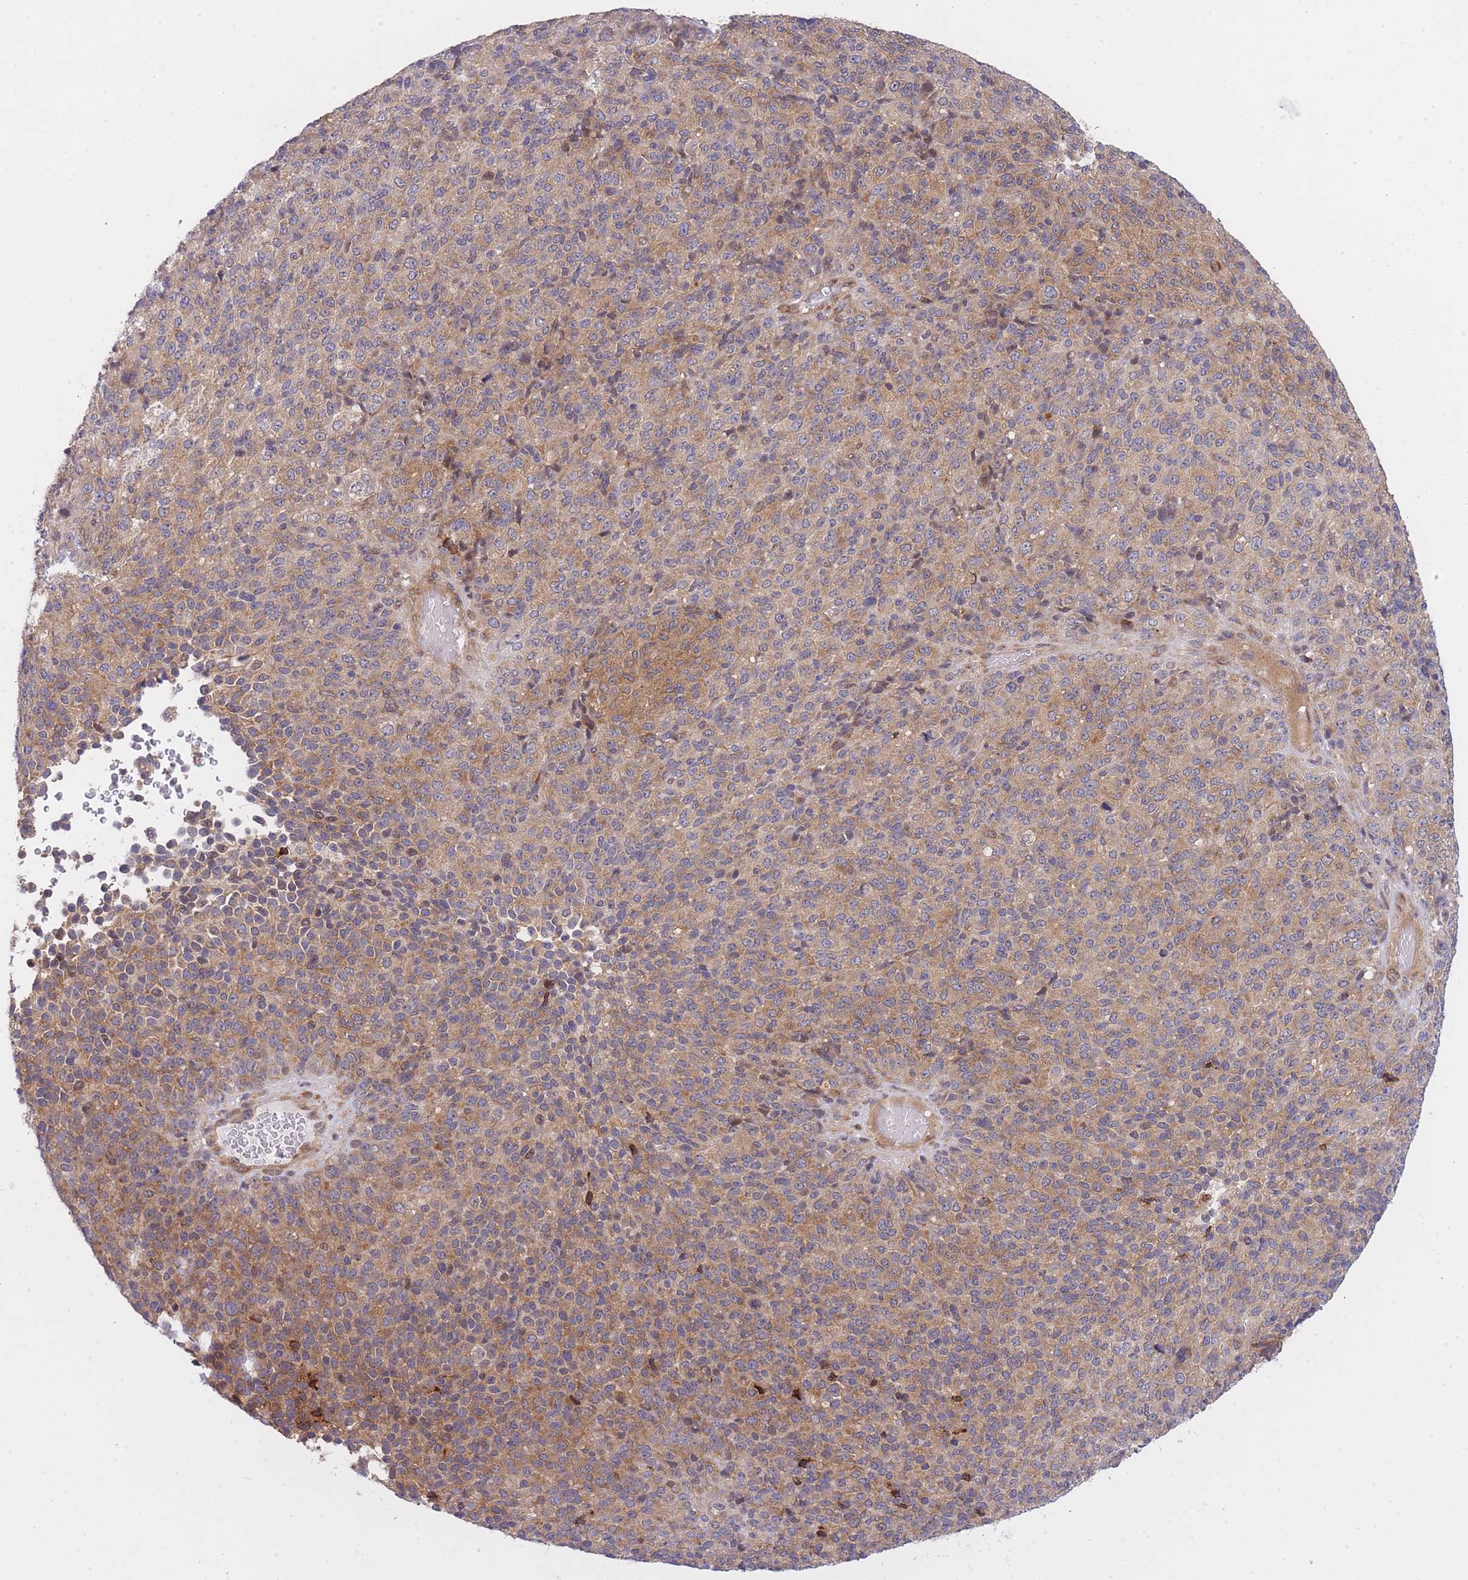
{"staining": {"intensity": "moderate", "quantity": ">75%", "location": "cytoplasmic/membranous"}, "tissue": "melanoma", "cell_type": "Tumor cells", "image_type": "cancer", "snomed": [{"axis": "morphology", "description": "Malignant melanoma, Metastatic site"}, {"axis": "topography", "description": "Brain"}], "caption": "This micrograph demonstrates immunohistochemistry staining of human melanoma, with medium moderate cytoplasmic/membranous staining in approximately >75% of tumor cells.", "gene": "EIF2B2", "patient": {"sex": "female", "age": 56}}